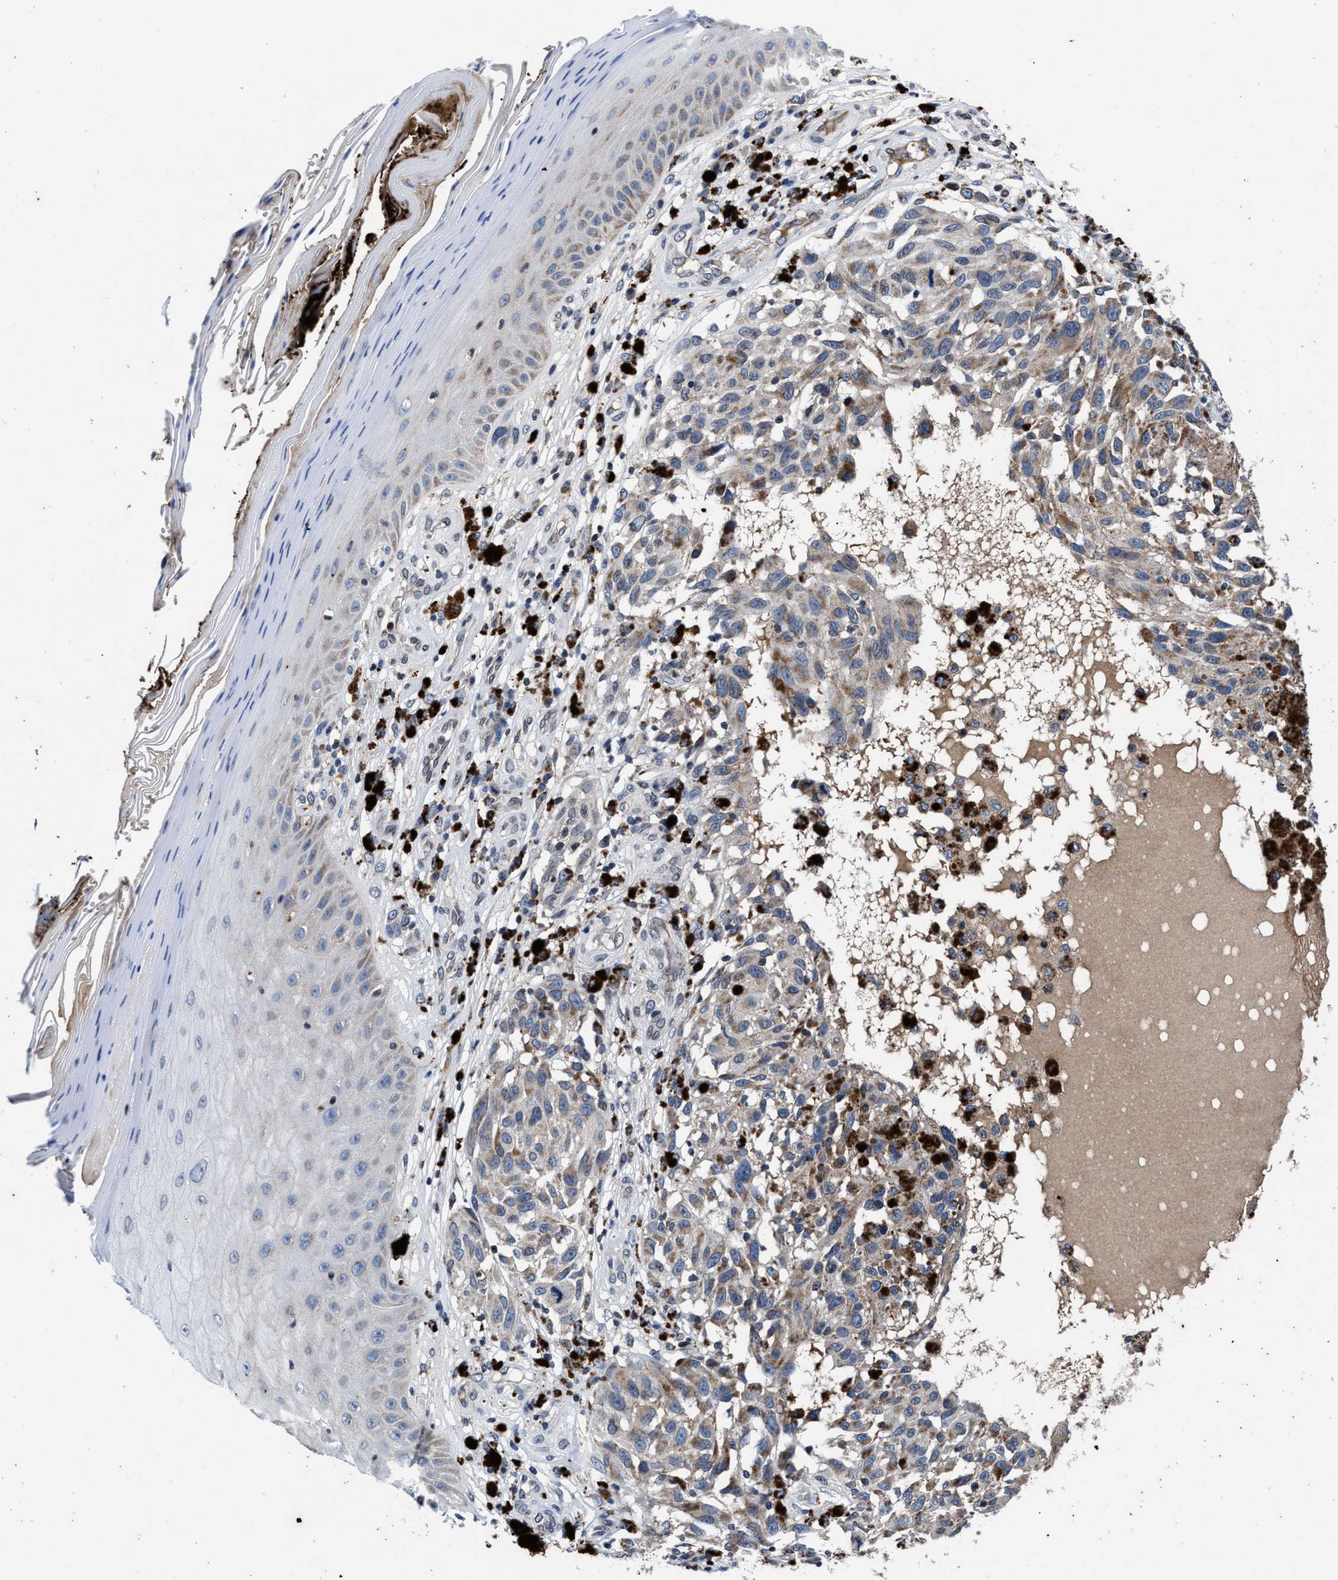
{"staining": {"intensity": "moderate", "quantity": "25%-75%", "location": "cytoplasmic/membranous"}, "tissue": "melanoma", "cell_type": "Tumor cells", "image_type": "cancer", "snomed": [{"axis": "morphology", "description": "Malignant melanoma, NOS"}, {"axis": "topography", "description": "Skin"}], "caption": "DAB (3,3'-diaminobenzidine) immunohistochemical staining of malignant melanoma displays moderate cytoplasmic/membranous protein positivity in approximately 25%-75% of tumor cells.", "gene": "CACNA1D", "patient": {"sex": "female", "age": 73}}